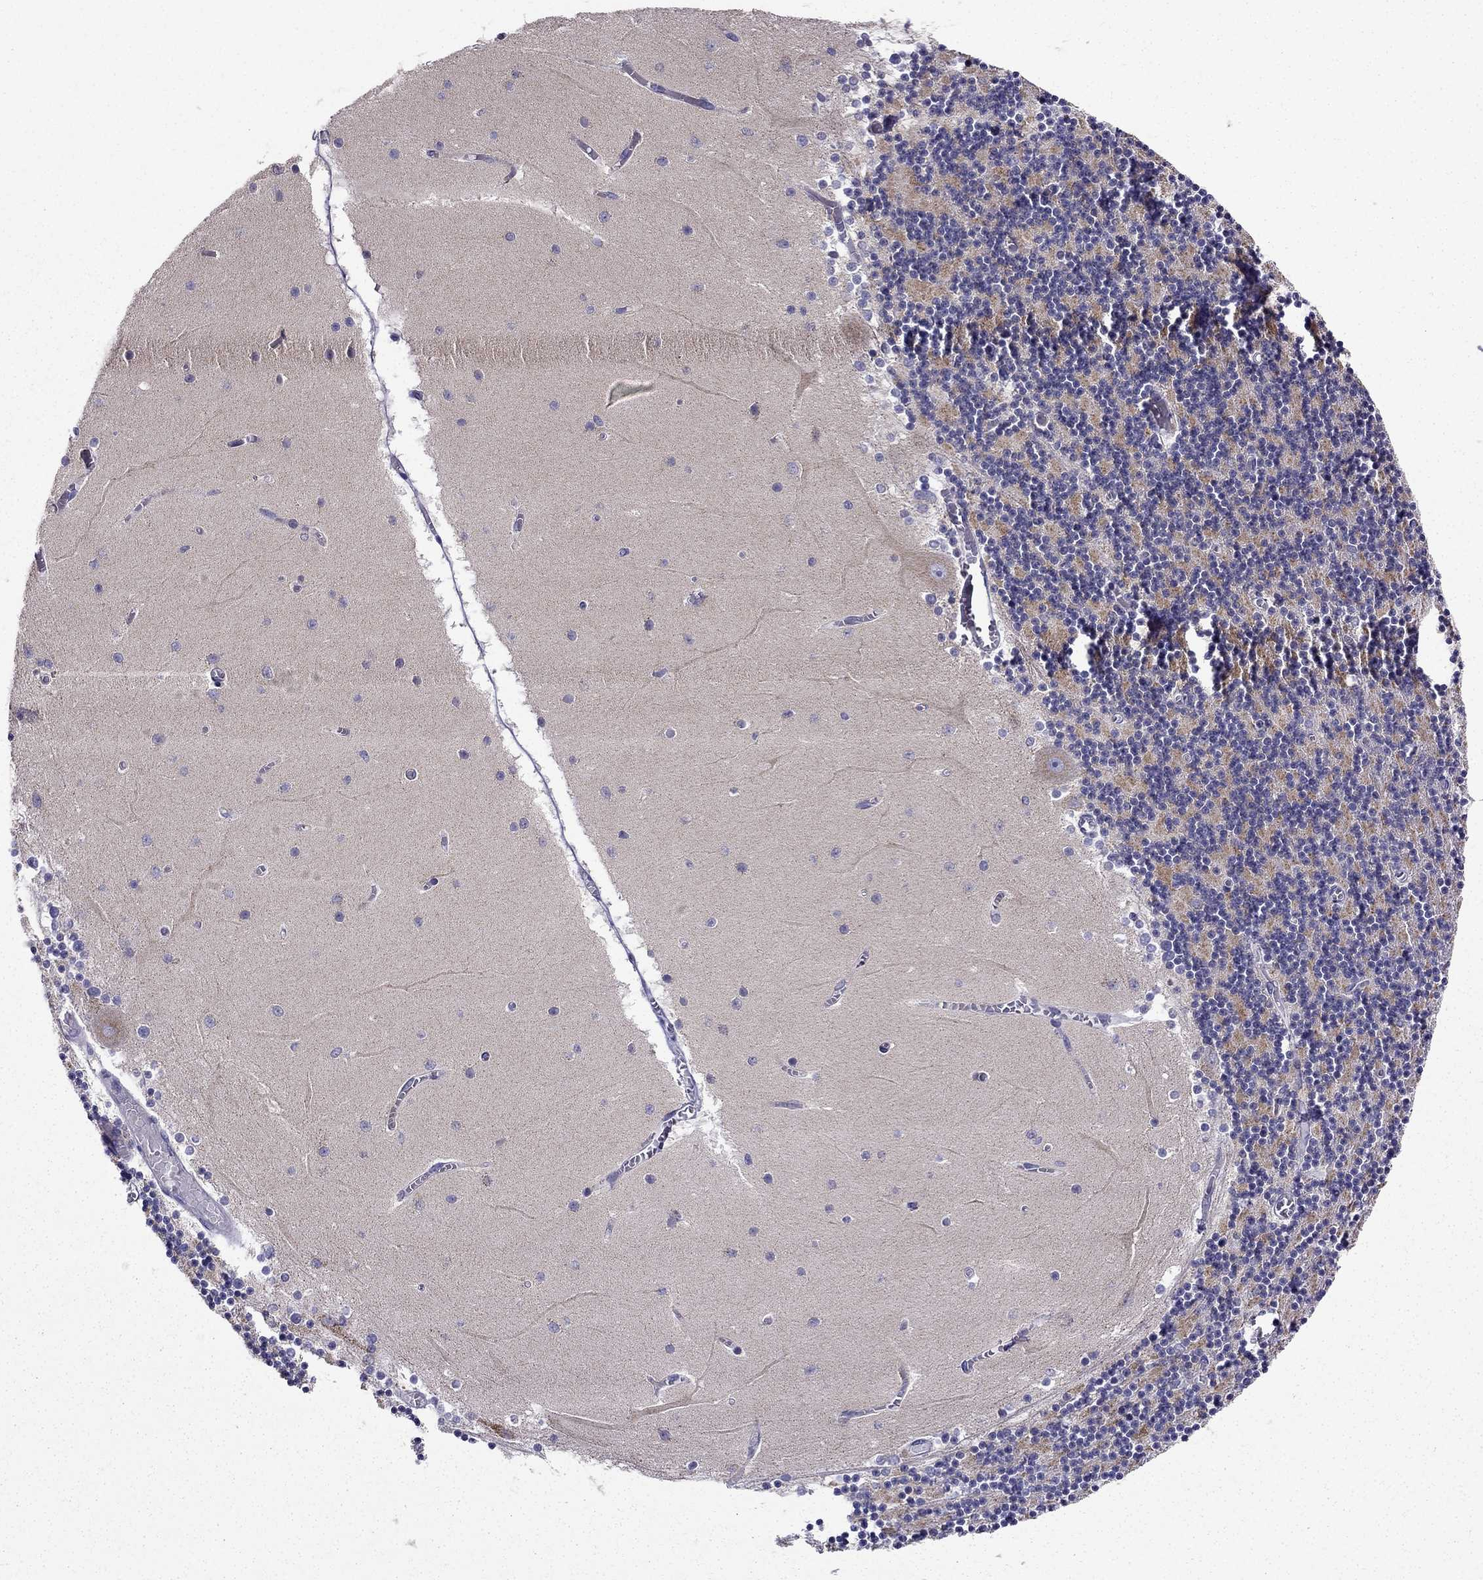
{"staining": {"intensity": "negative", "quantity": "none", "location": "none"}, "tissue": "cerebellum", "cell_type": "Cells in granular layer", "image_type": "normal", "snomed": [{"axis": "morphology", "description": "Normal tissue, NOS"}, {"axis": "topography", "description": "Cerebellum"}], "caption": "High magnification brightfield microscopy of unremarkable cerebellum stained with DAB (3,3'-diaminobenzidine) (brown) and counterstained with hematoxylin (blue): cells in granular layer show no significant positivity.", "gene": "KIF5A", "patient": {"sex": "female", "age": 28}}